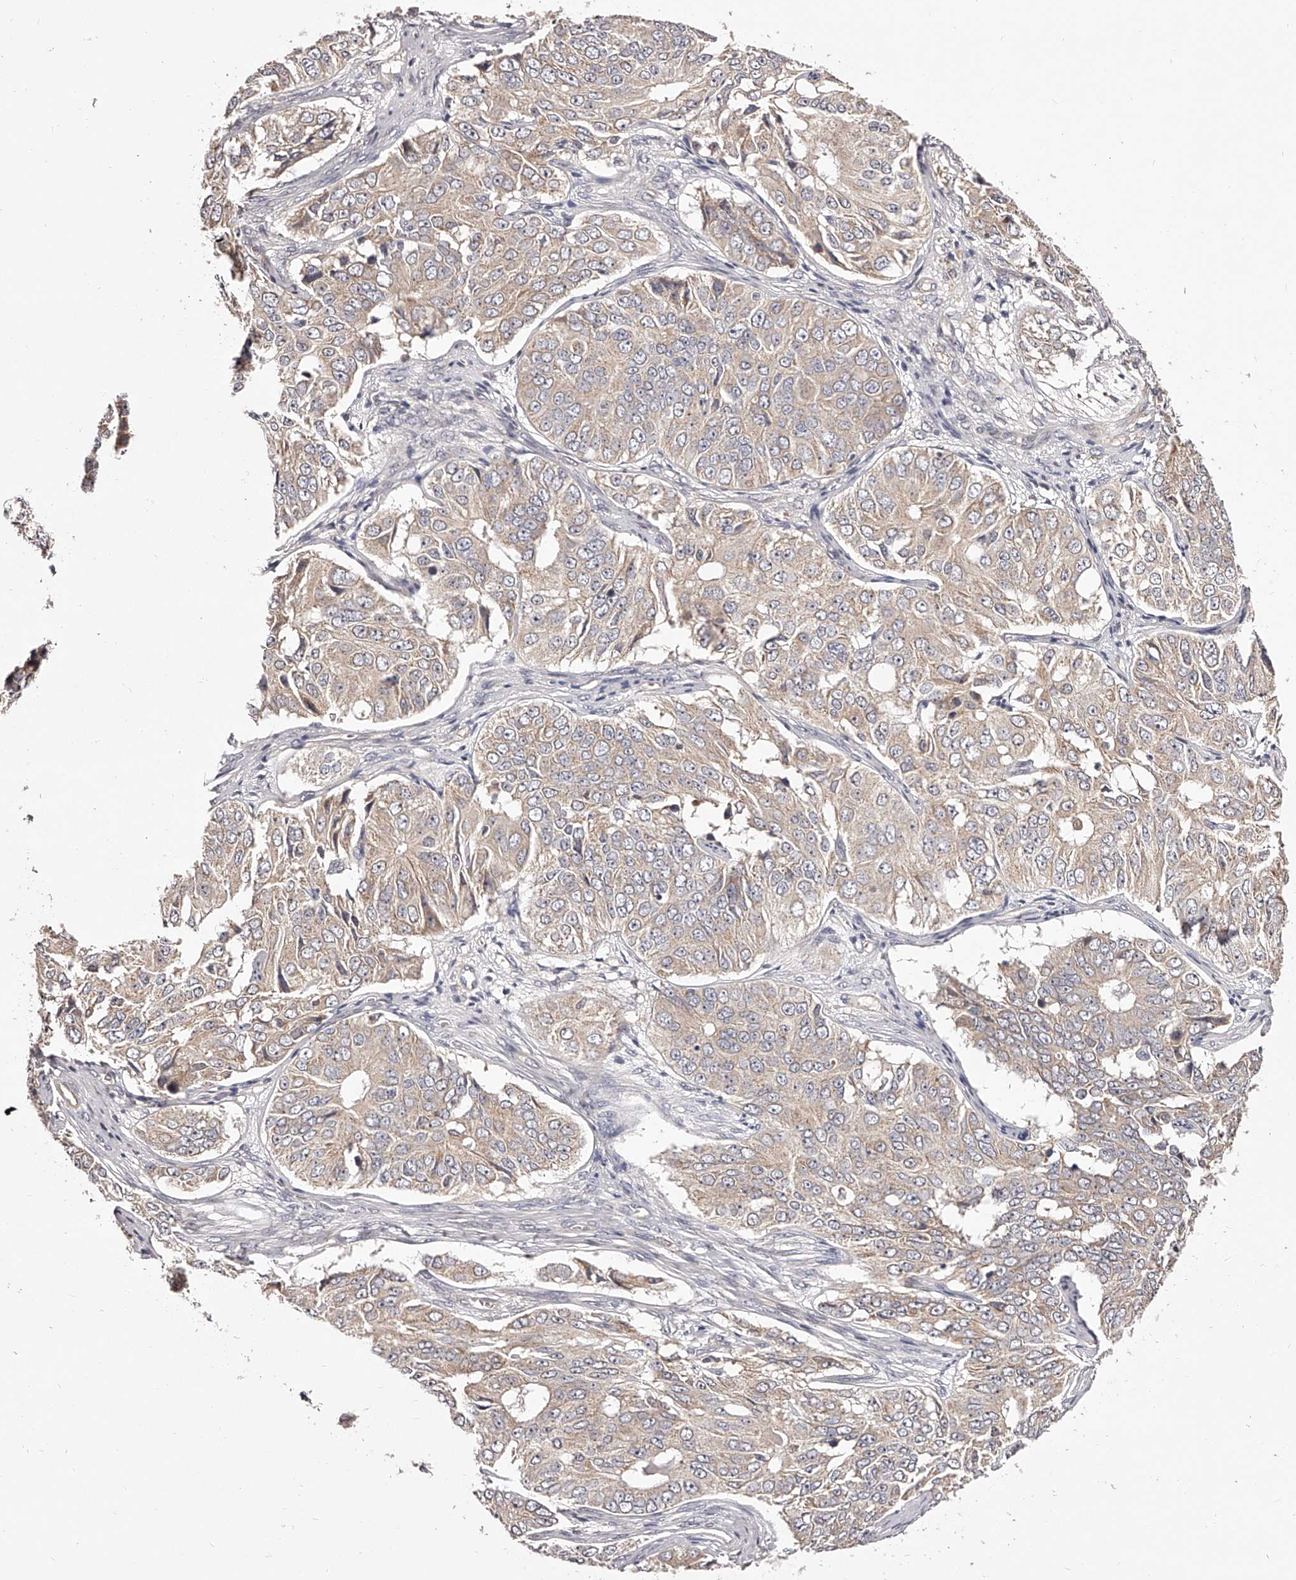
{"staining": {"intensity": "weak", "quantity": ">75%", "location": "cytoplasmic/membranous"}, "tissue": "ovarian cancer", "cell_type": "Tumor cells", "image_type": "cancer", "snomed": [{"axis": "morphology", "description": "Carcinoma, endometroid"}, {"axis": "topography", "description": "Ovary"}], "caption": "Brown immunohistochemical staining in human endometroid carcinoma (ovarian) shows weak cytoplasmic/membranous expression in about >75% of tumor cells. (Stains: DAB (3,3'-diaminobenzidine) in brown, nuclei in blue, Microscopy: brightfield microscopy at high magnification).", "gene": "ODF2L", "patient": {"sex": "female", "age": 51}}